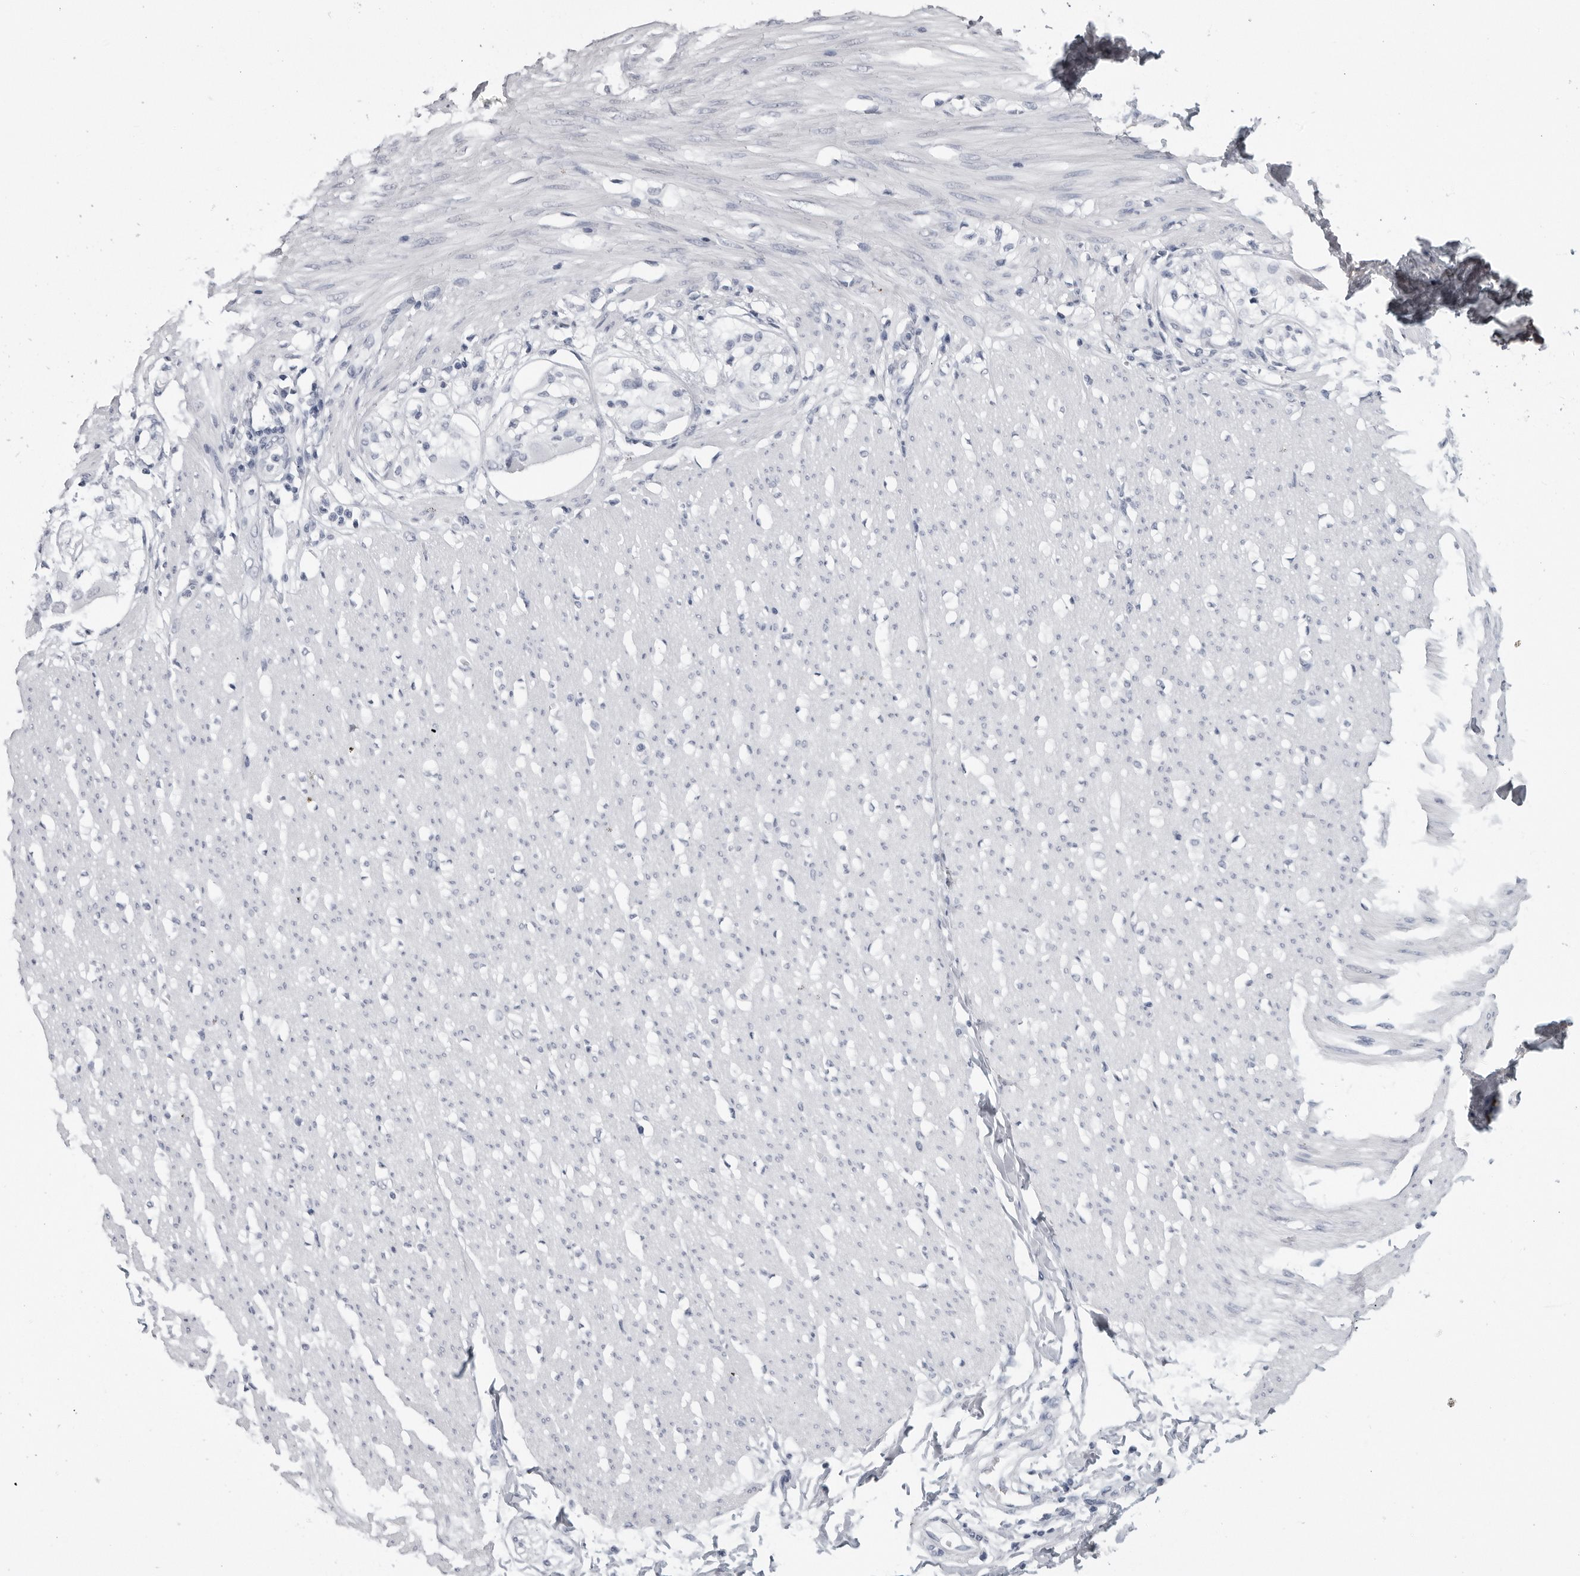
{"staining": {"intensity": "weak", "quantity": "25%-75%", "location": "cytoplasmic/membranous"}, "tissue": "smooth muscle", "cell_type": "Smooth muscle cells", "image_type": "normal", "snomed": [{"axis": "morphology", "description": "Normal tissue, NOS"}, {"axis": "morphology", "description": "Adenocarcinoma, NOS"}, {"axis": "topography", "description": "Colon"}, {"axis": "topography", "description": "Peripheral nerve tissue"}], "caption": "About 25%-75% of smooth muscle cells in normal human smooth muscle show weak cytoplasmic/membranous protein staining as visualized by brown immunohistochemical staining.", "gene": "SERPINF2", "patient": {"sex": "male", "age": 14}}